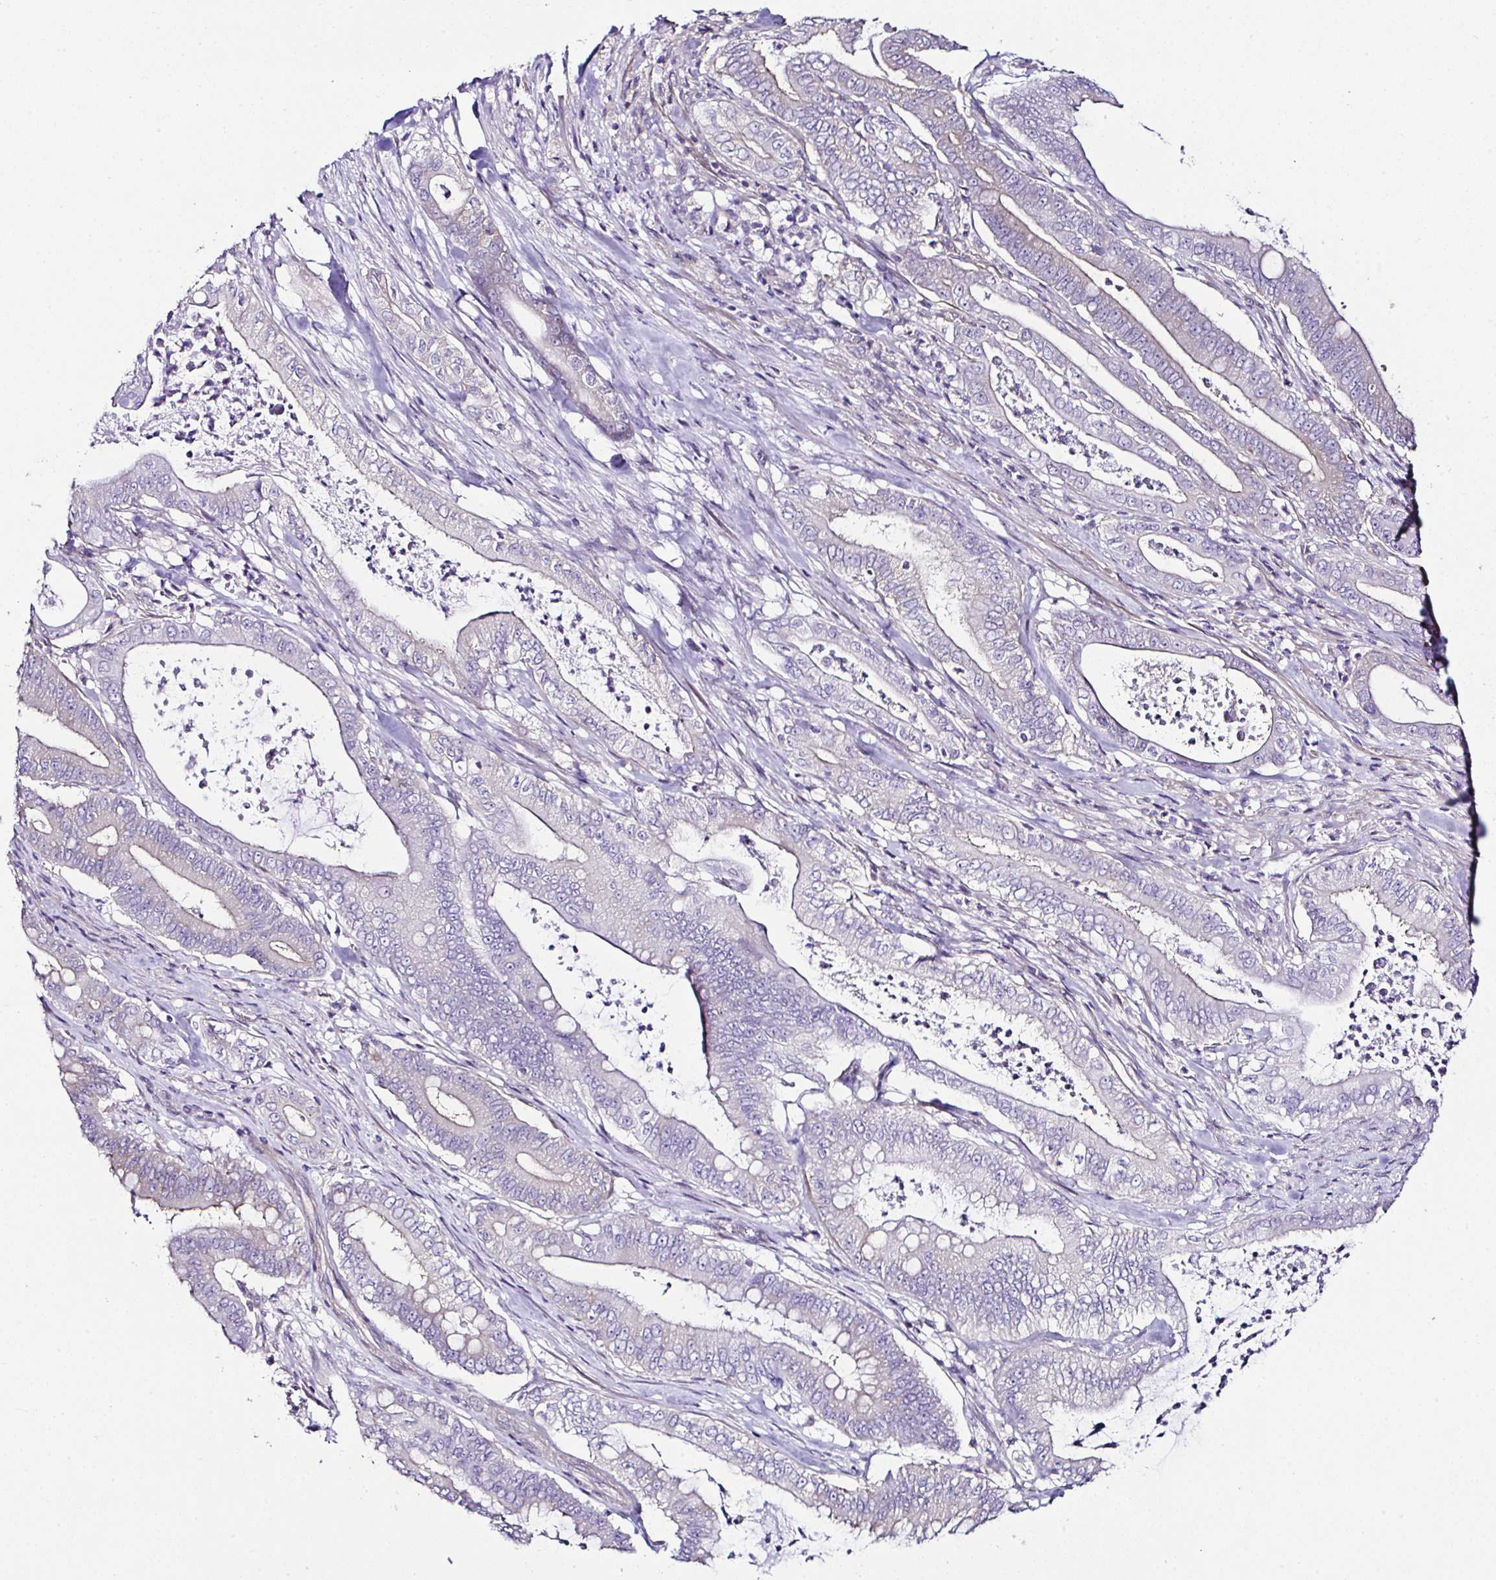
{"staining": {"intensity": "weak", "quantity": "<25%", "location": "cytoplasmic/membranous"}, "tissue": "pancreatic cancer", "cell_type": "Tumor cells", "image_type": "cancer", "snomed": [{"axis": "morphology", "description": "Adenocarcinoma, NOS"}, {"axis": "topography", "description": "Pancreas"}], "caption": "Human pancreatic cancer (adenocarcinoma) stained for a protein using immunohistochemistry displays no positivity in tumor cells.", "gene": "OR4P4", "patient": {"sex": "male", "age": 71}}